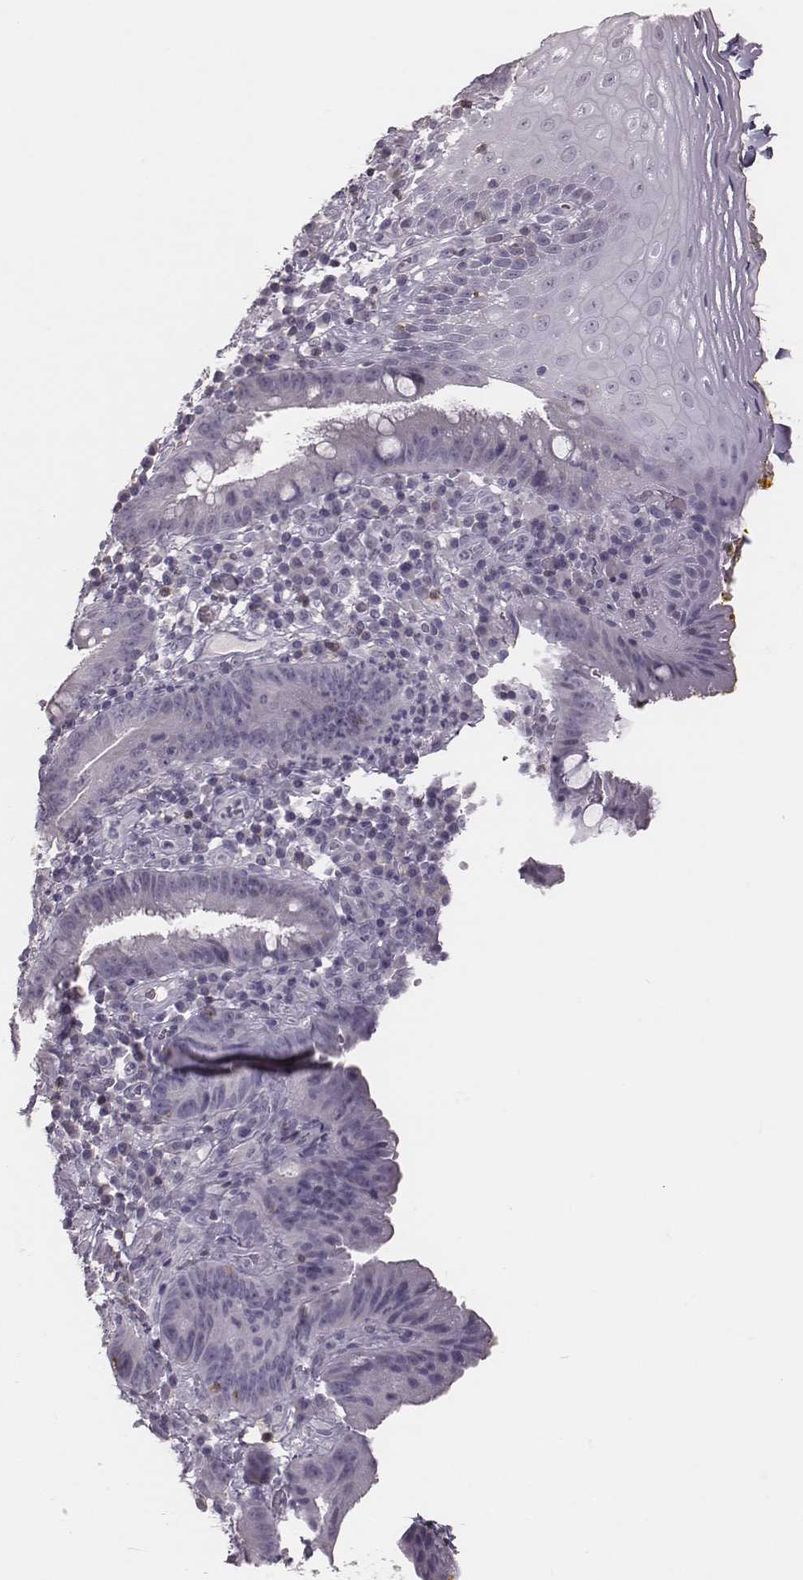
{"staining": {"intensity": "negative", "quantity": "none", "location": "none"}, "tissue": "esophagus", "cell_type": "Squamous epithelial cells", "image_type": "normal", "snomed": [{"axis": "morphology", "description": "Normal tissue, NOS"}, {"axis": "topography", "description": "Esophagus"}], "caption": "A high-resolution image shows IHC staining of unremarkable esophagus, which reveals no significant staining in squamous epithelial cells. (Stains: DAB (3,3'-diaminobenzidine) immunohistochemistry (IHC) with hematoxylin counter stain, Microscopy: brightfield microscopy at high magnification).", "gene": "PDCD1", "patient": {"sex": "female", "age": 68}}